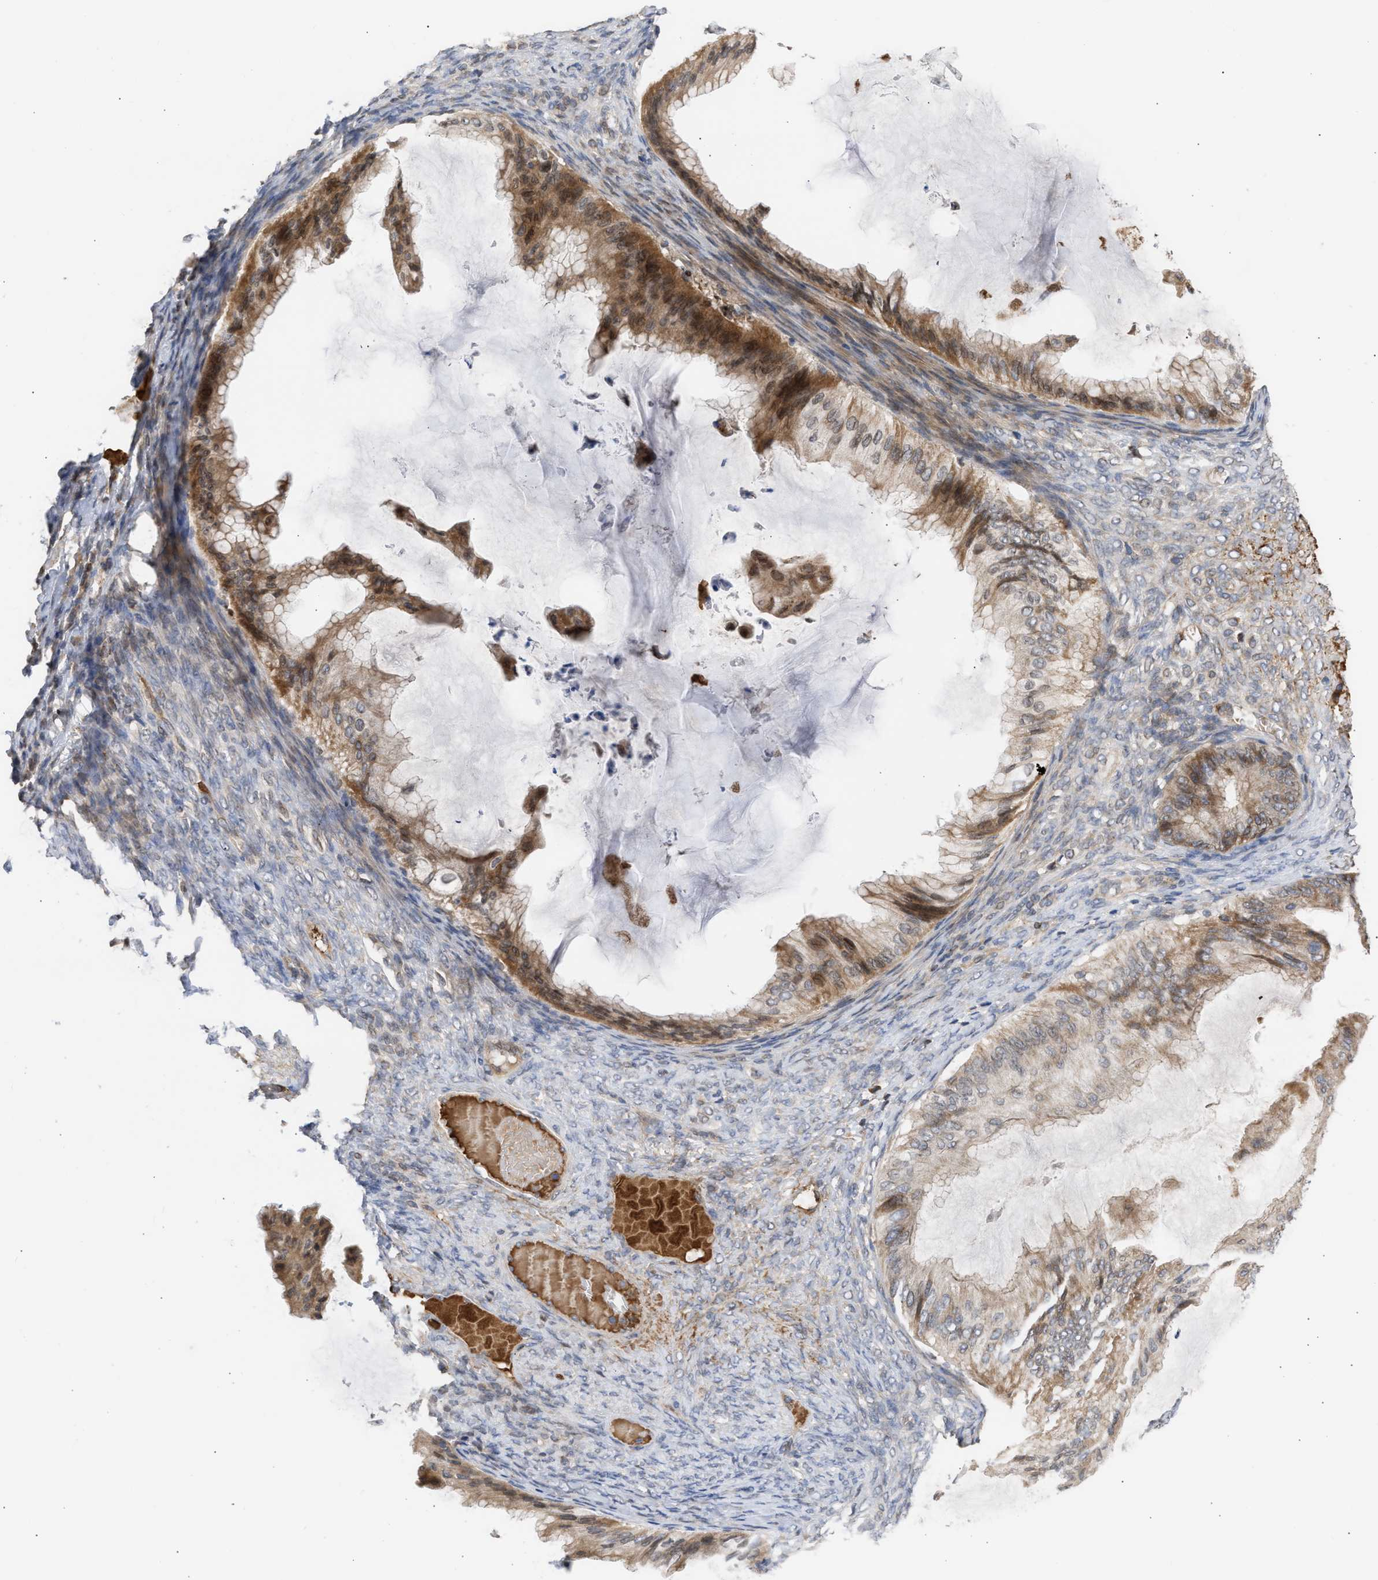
{"staining": {"intensity": "moderate", "quantity": ">75%", "location": "cytoplasmic/membranous,nuclear"}, "tissue": "ovarian cancer", "cell_type": "Tumor cells", "image_type": "cancer", "snomed": [{"axis": "morphology", "description": "Cystadenocarcinoma, mucinous, NOS"}, {"axis": "topography", "description": "Ovary"}], "caption": "Human ovarian cancer stained with a protein marker exhibits moderate staining in tumor cells.", "gene": "NUP62", "patient": {"sex": "female", "age": 61}}